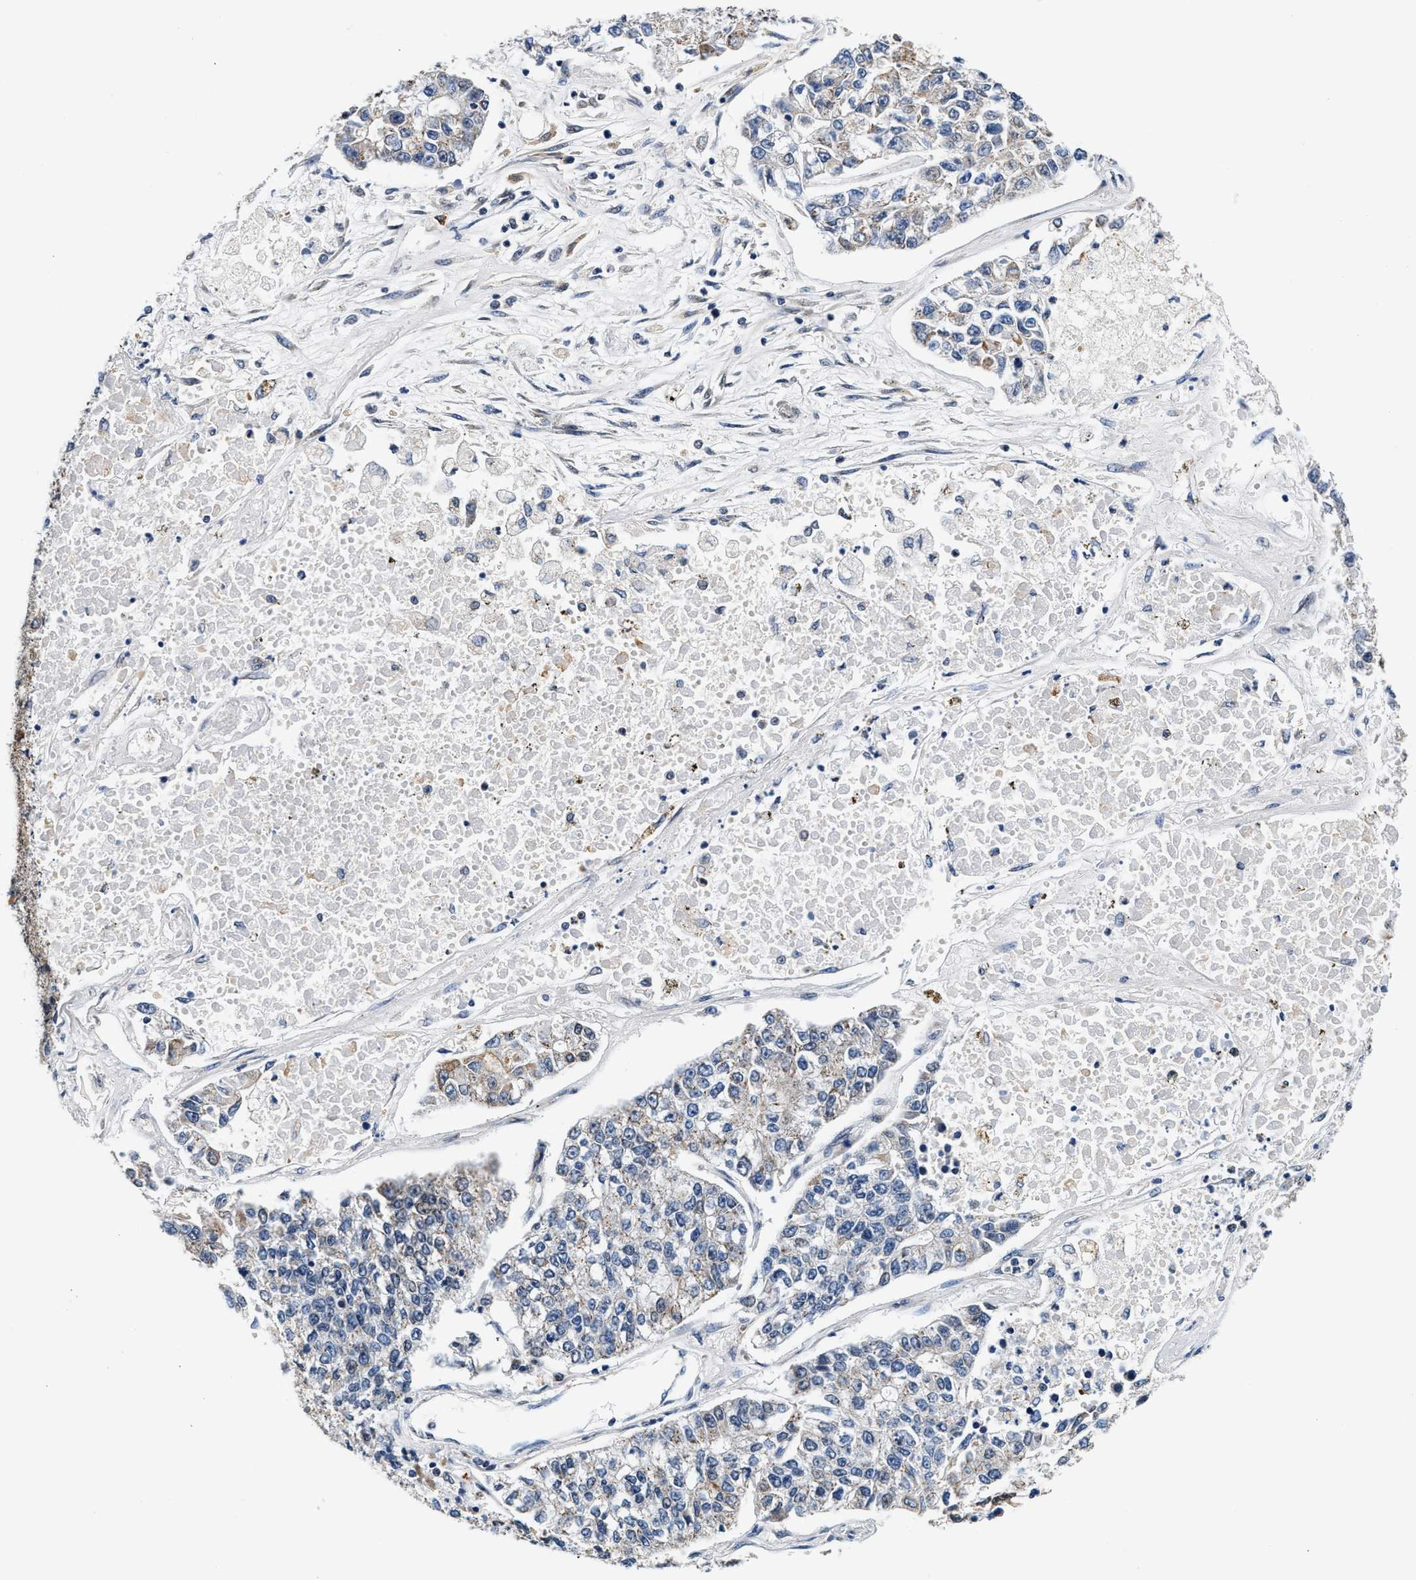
{"staining": {"intensity": "negative", "quantity": "none", "location": "none"}, "tissue": "lung cancer", "cell_type": "Tumor cells", "image_type": "cancer", "snomed": [{"axis": "morphology", "description": "Adenocarcinoma, NOS"}, {"axis": "topography", "description": "Lung"}], "caption": "Photomicrograph shows no protein positivity in tumor cells of lung cancer (adenocarcinoma) tissue.", "gene": "KCNMB2", "patient": {"sex": "male", "age": 49}}